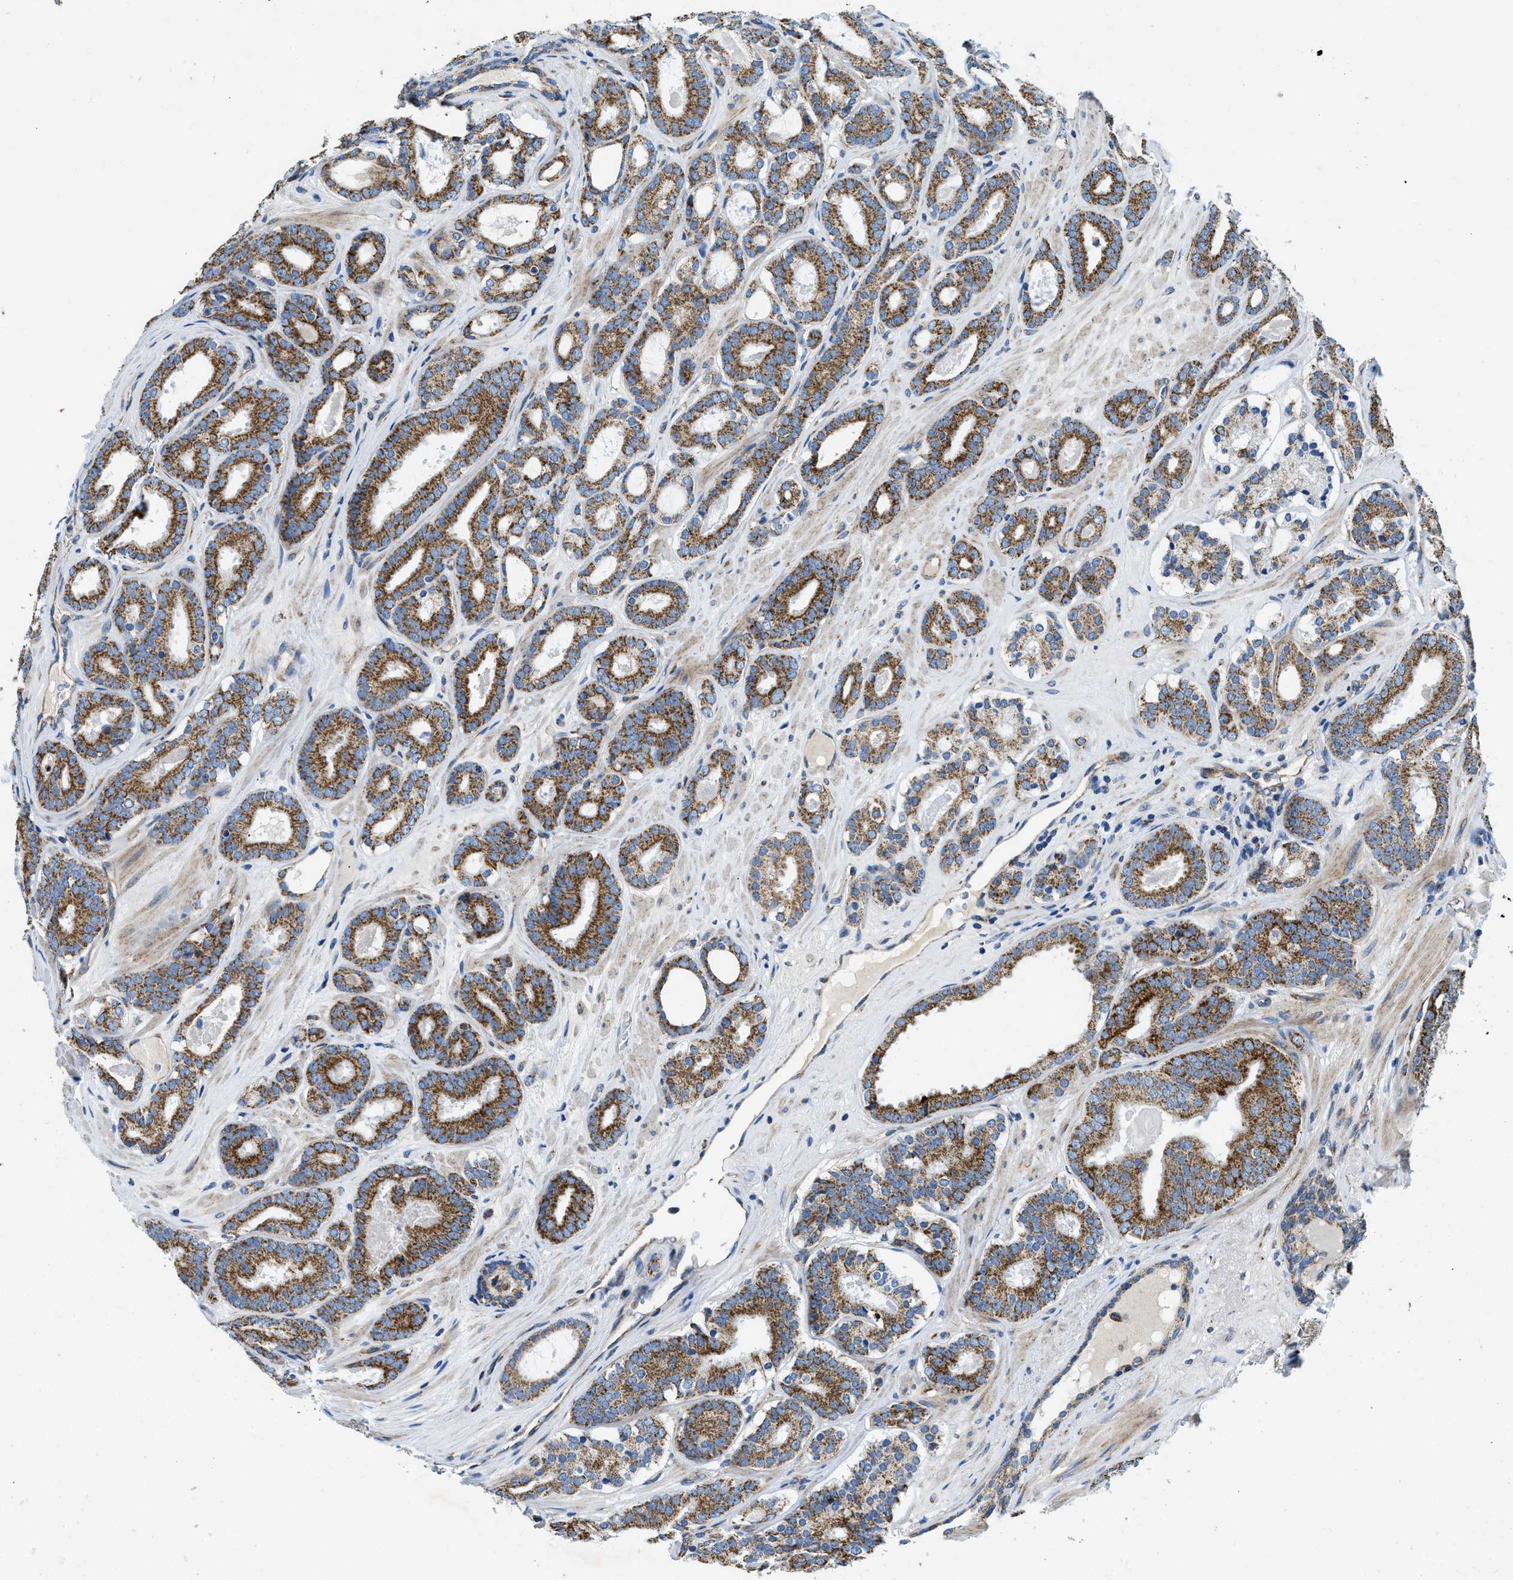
{"staining": {"intensity": "strong", "quantity": ">75%", "location": "cytoplasmic/membranous"}, "tissue": "prostate cancer", "cell_type": "Tumor cells", "image_type": "cancer", "snomed": [{"axis": "morphology", "description": "Adenocarcinoma, High grade"}, {"axis": "topography", "description": "Prostate"}], "caption": "The histopathology image reveals immunohistochemical staining of prostate cancer. There is strong cytoplasmic/membranous staining is appreciated in about >75% of tumor cells. Ihc stains the protein of interest in brown and the nuclei are stained blue.", "gene": "STK33", "patient": {"sex": "male", "age": 60}}